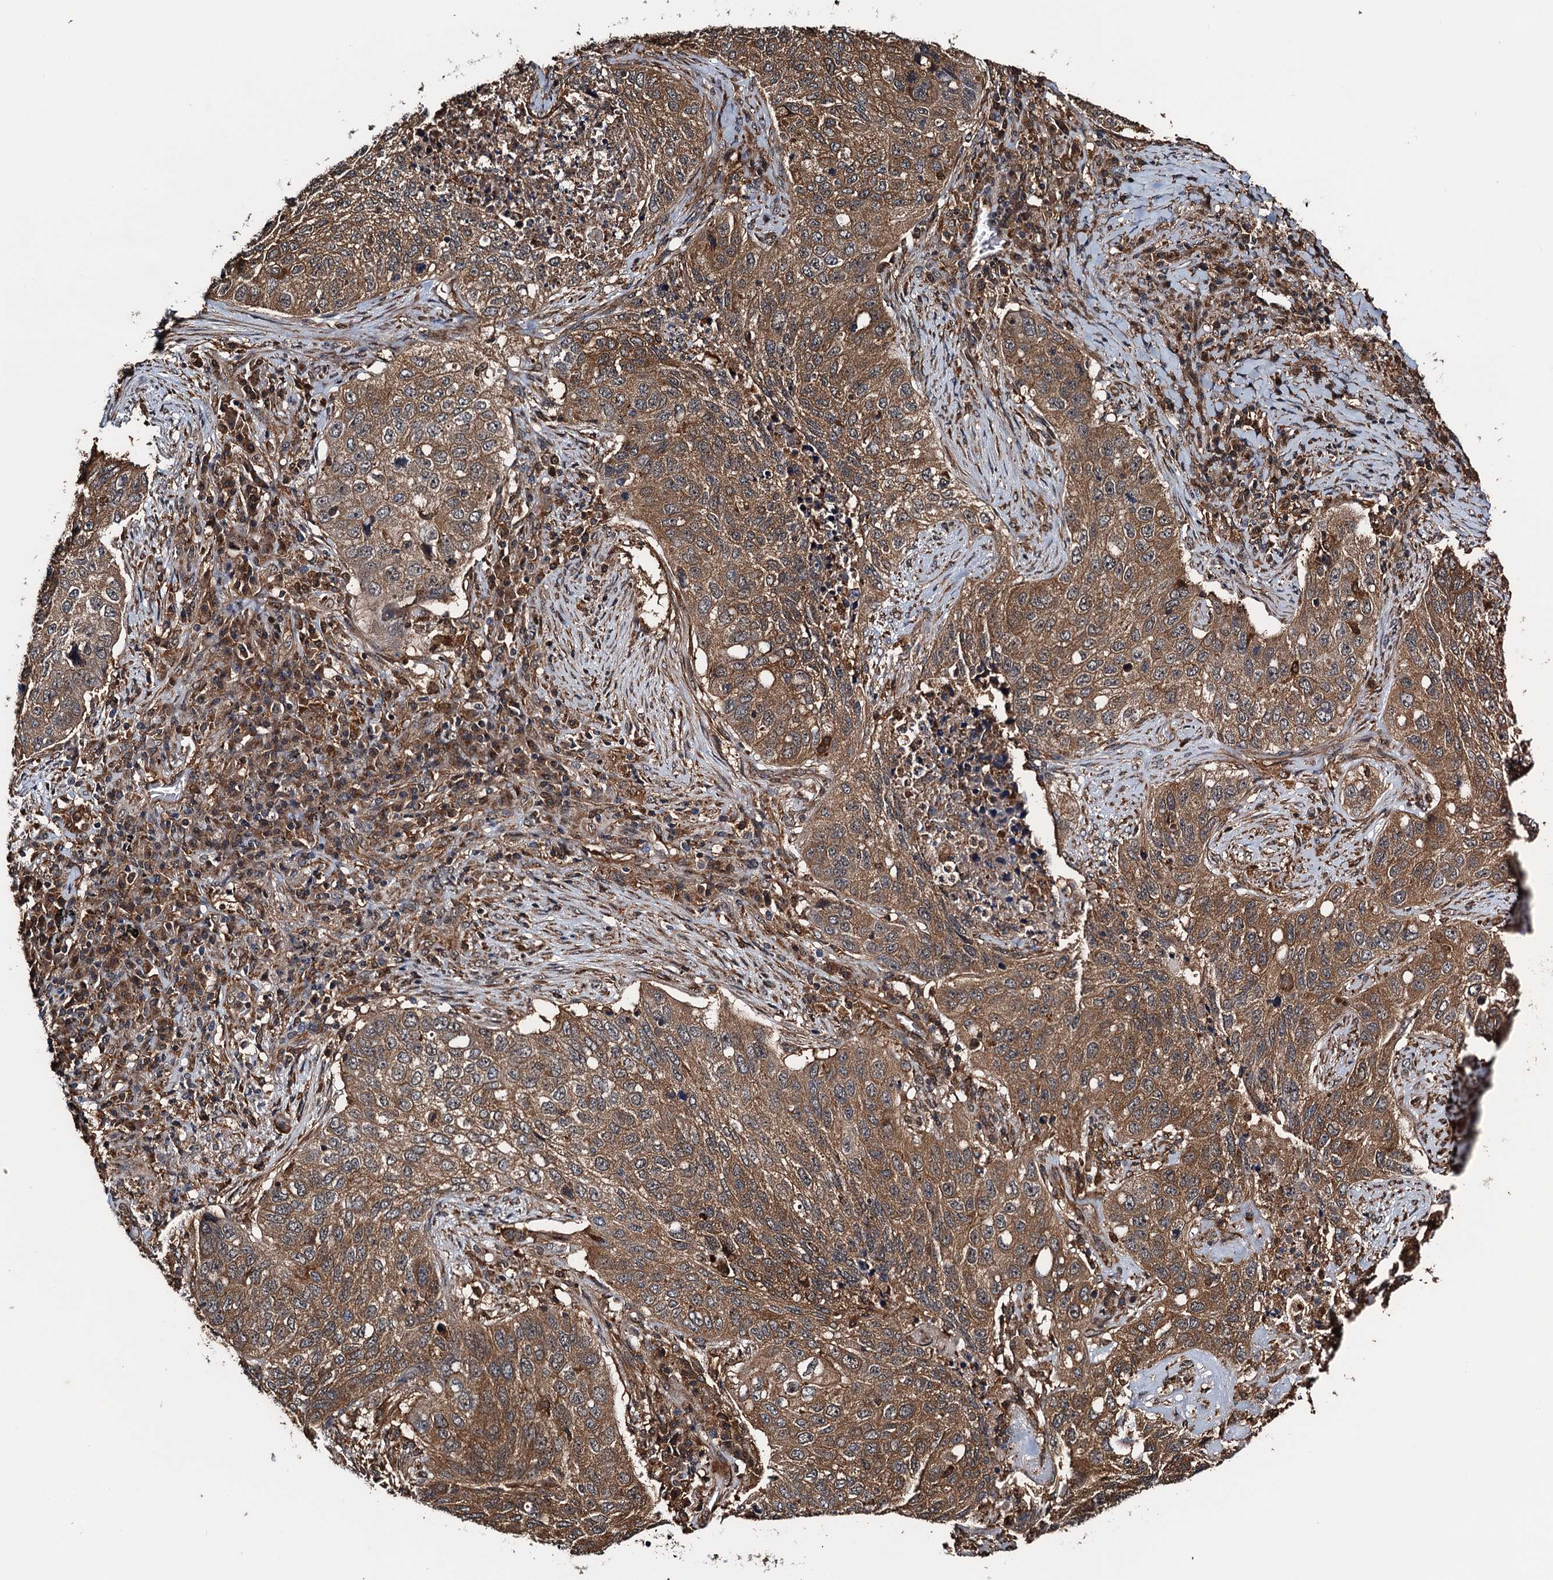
{"staining": {"intensity": "moderate", "quantity": ">75%", "location": "cytoplasmic/membranous"}, "tissue": "lung cancer", "cell_type": "Tumor cells", "image_type": "cancer", "snomed": [{"axis": "morphology", "description": "Squamous cell carcinoma, NOS"}, {"axis": "topography", "description": "Lung"}], "caption": "Immunohistochemistry photomicrograph of neoplastic tissue: human lung cancer (squamous cell carcinoma) stained using immunohistochemistry (IHC) exhibits medium levels of moderate protein expression localized specifically in the cytoplasmic/membranous of tumor cells, appearing as a cytoplasmic/membranous brown color.", "gene": "WHAMM", "patient": {"sex": "female", "age": 63}}